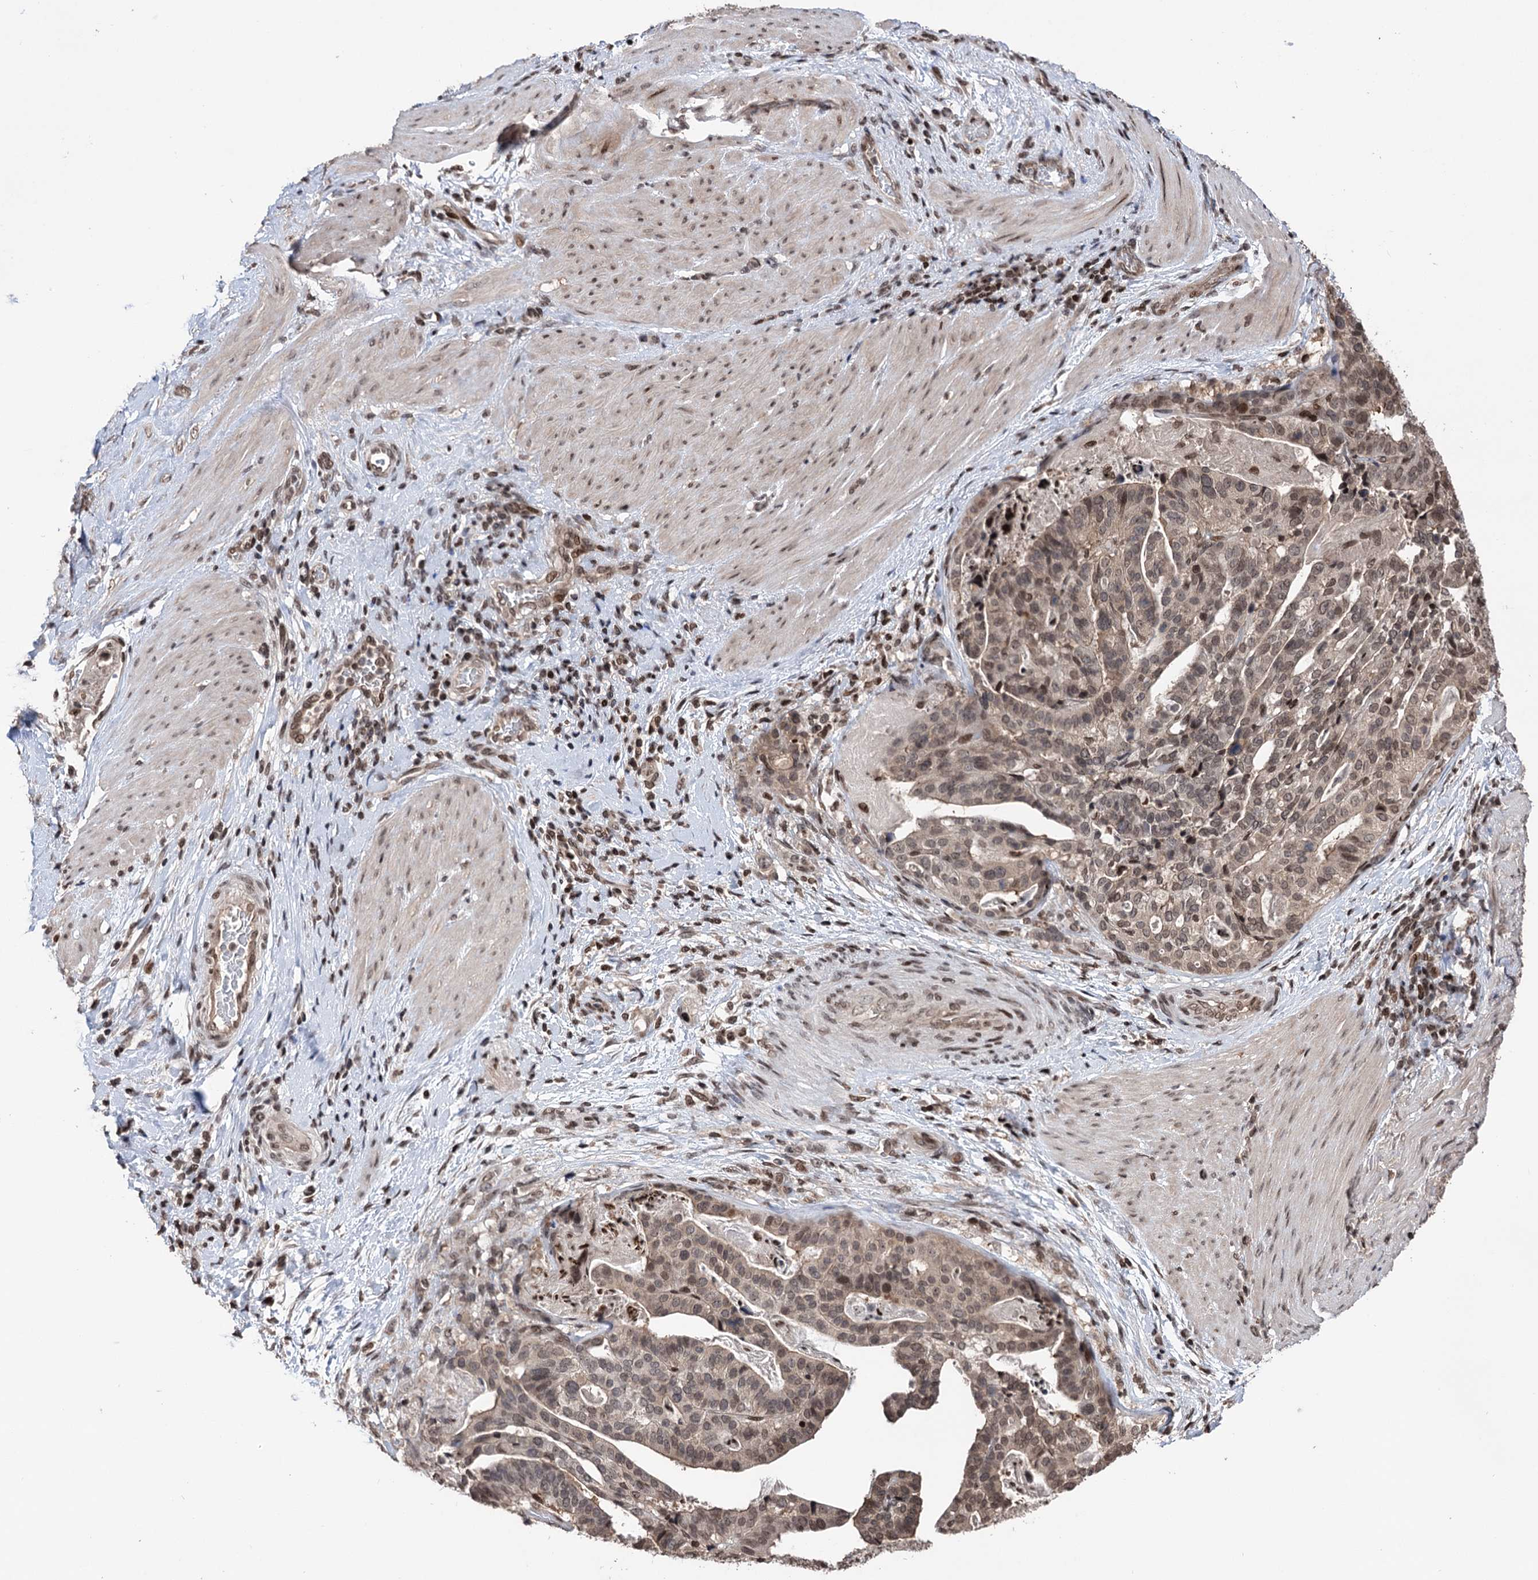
{"staining": {"intensity": "moderate", "quantity": "<25%", "location": "nuclear"}, "tissue": "stomach cancer", "cell_type": "Tumor cells", "image_type": "cancer", "snomed": [{"axis": "morphology", "description": "Adenocarcinoma, NOS"}, {"axis": "topography", "description": "Stomach"}], "caption": "Tumor cells demonstrate low levels of moderate nuclear expression in about <25% of cells in human adenocarcinoma (stomach). (brown staining indicates protein expression, while blue staining denotes nuclei).", "gene": "CCDC77", "patient": {"sex": "male", "age": 48}}